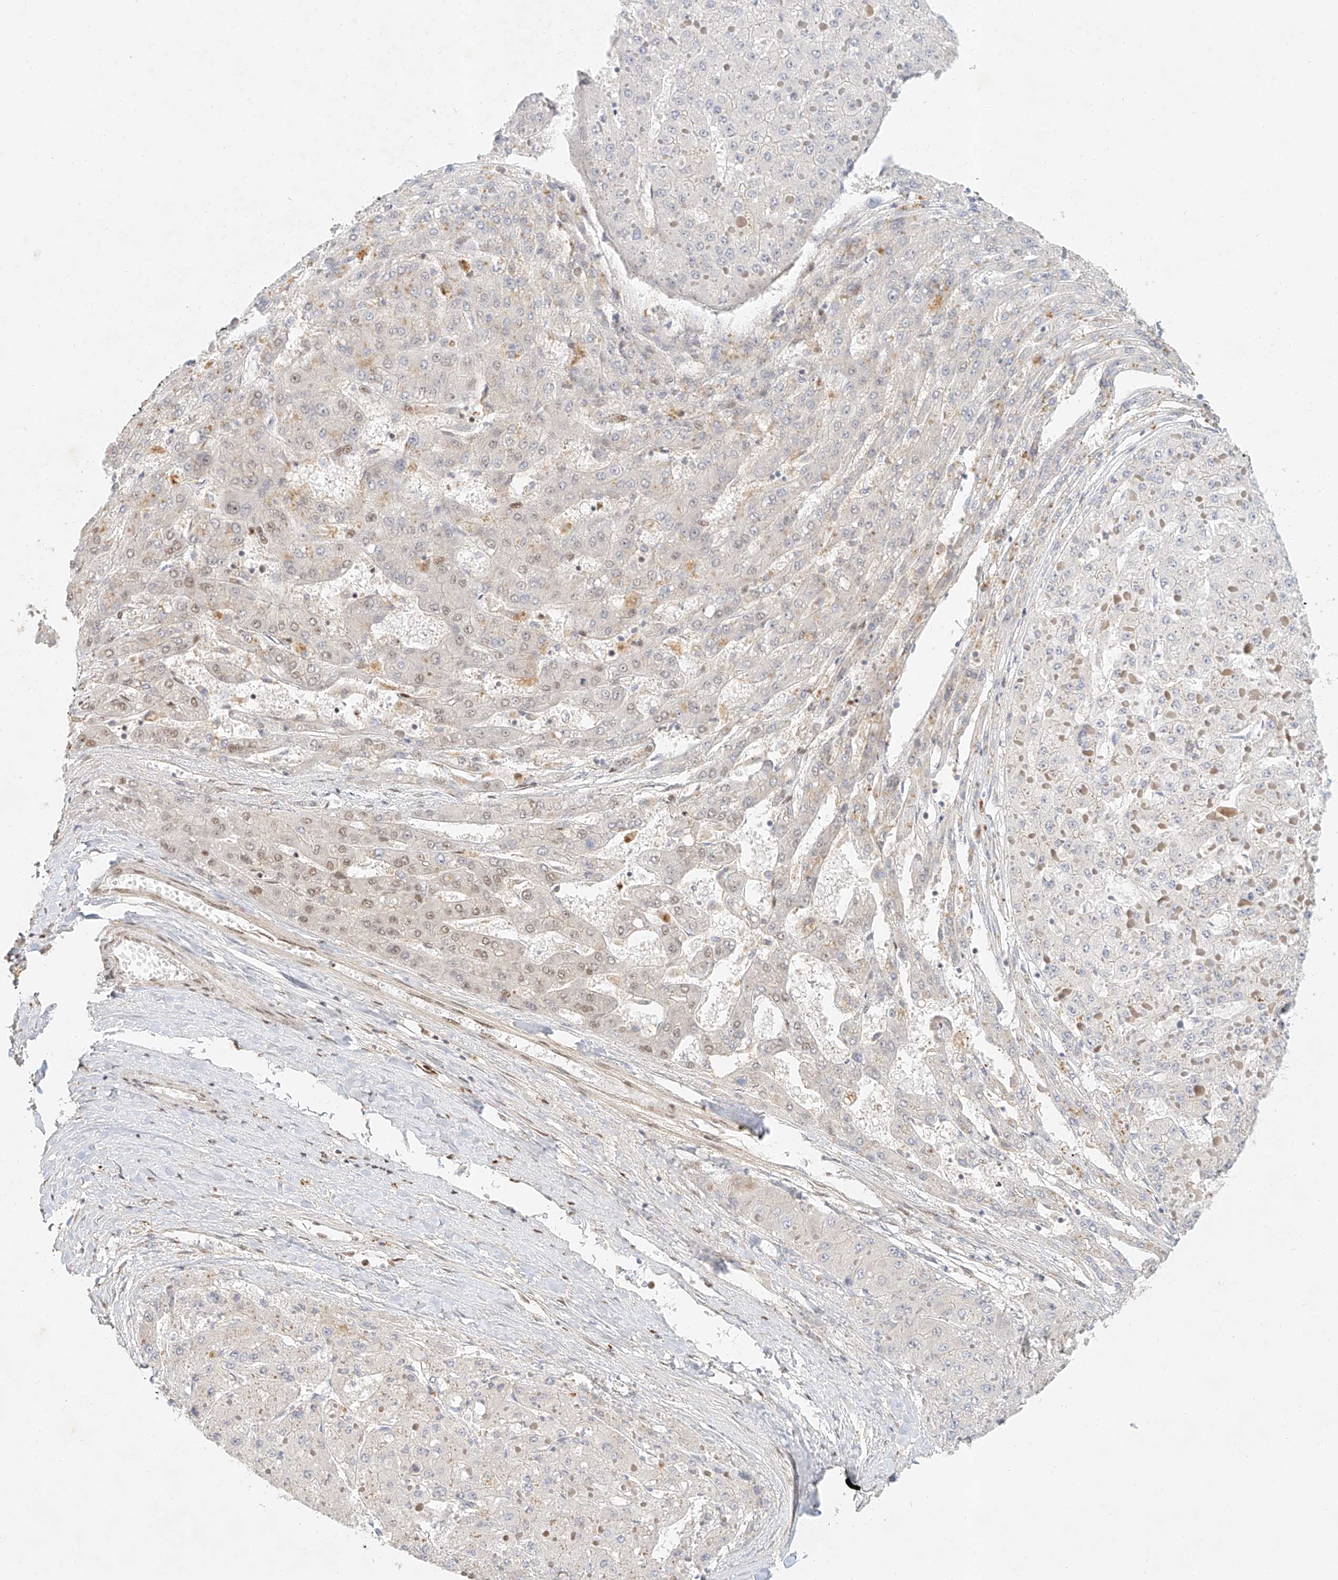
{"staining": {"intensity": "moderate", "quantity": "<25%", "location": "nuclear"}, "tissue": "liver cancer", "cell_type": "Tumor cells", "image_type": "cancer", "snomed": [{"axis": "morphology", "description": "Carcinoma, Hepatocellular, NOS"}, {"axis": "topography", "description": "Liver"}], "caption": "About <25% of tumor cells in liver cancer demonstrate moderate nuclear protein expression as visualized by brown immunohistochemical staining.", "gene": "CXorf58", "patient": {"sex": "female", "age": 73}}